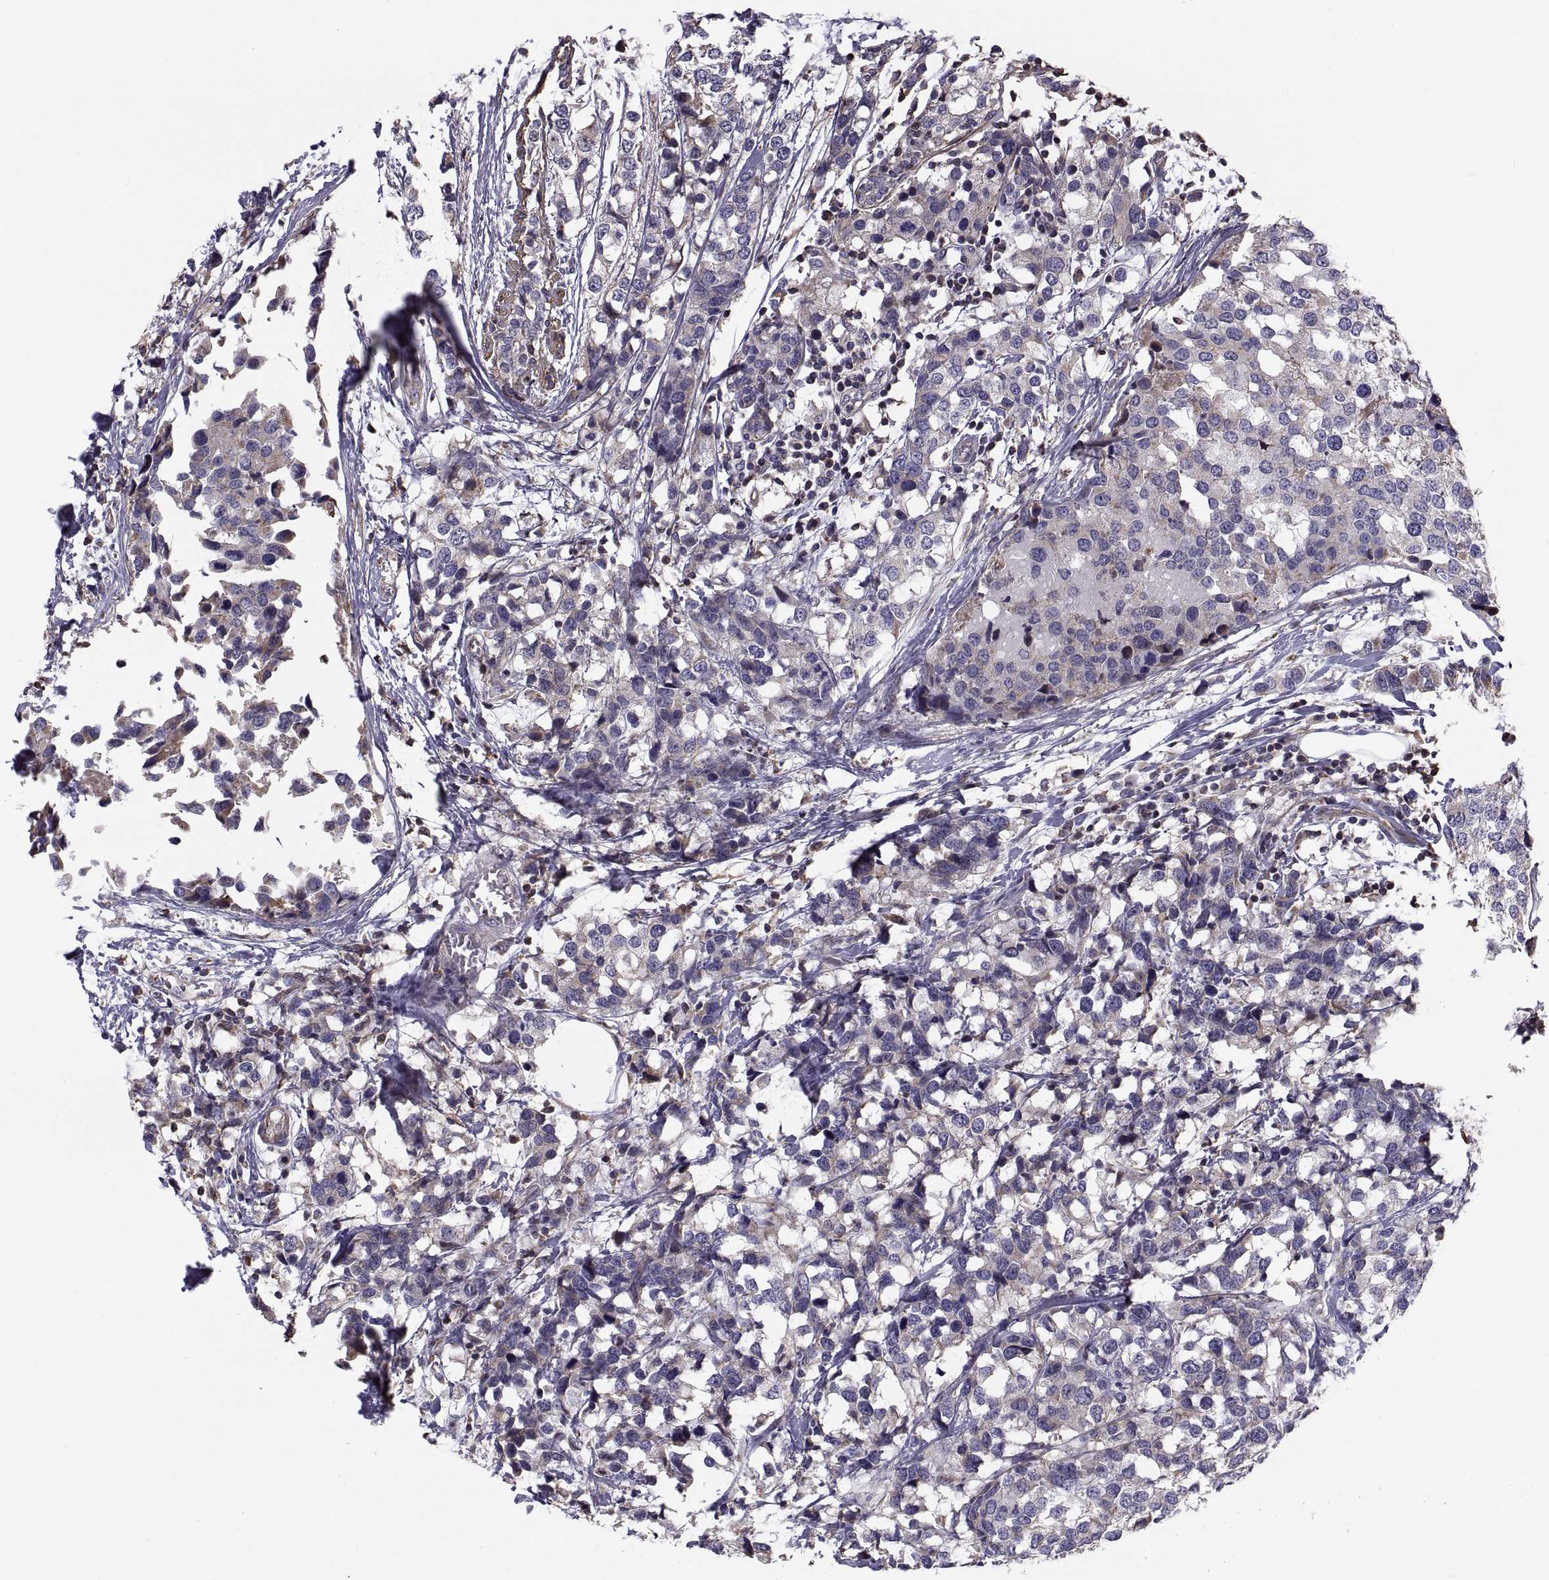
{"staining": {"intensity": "moderate", "quantity": "25%-75%", "location": "cytoplasmic/membranous"}, "tissue": "breast cancer", "cell_type": "Tumor cells", "image_type": "cancer", "snomed": [{"axis": "morphology", "description": "Lobular carcinoma"}, {"axis": "topography", "description": "Breast"}], "caption": "High-power microscopy captured an IHC micrograph of lobular carcinoma (breast), revealing moderate cytoplasmic/membranous positivity in approximately 25%-75% of tumor cells.", "gene": "ANO1", "patient": {"sex": "female", "age": 59}}